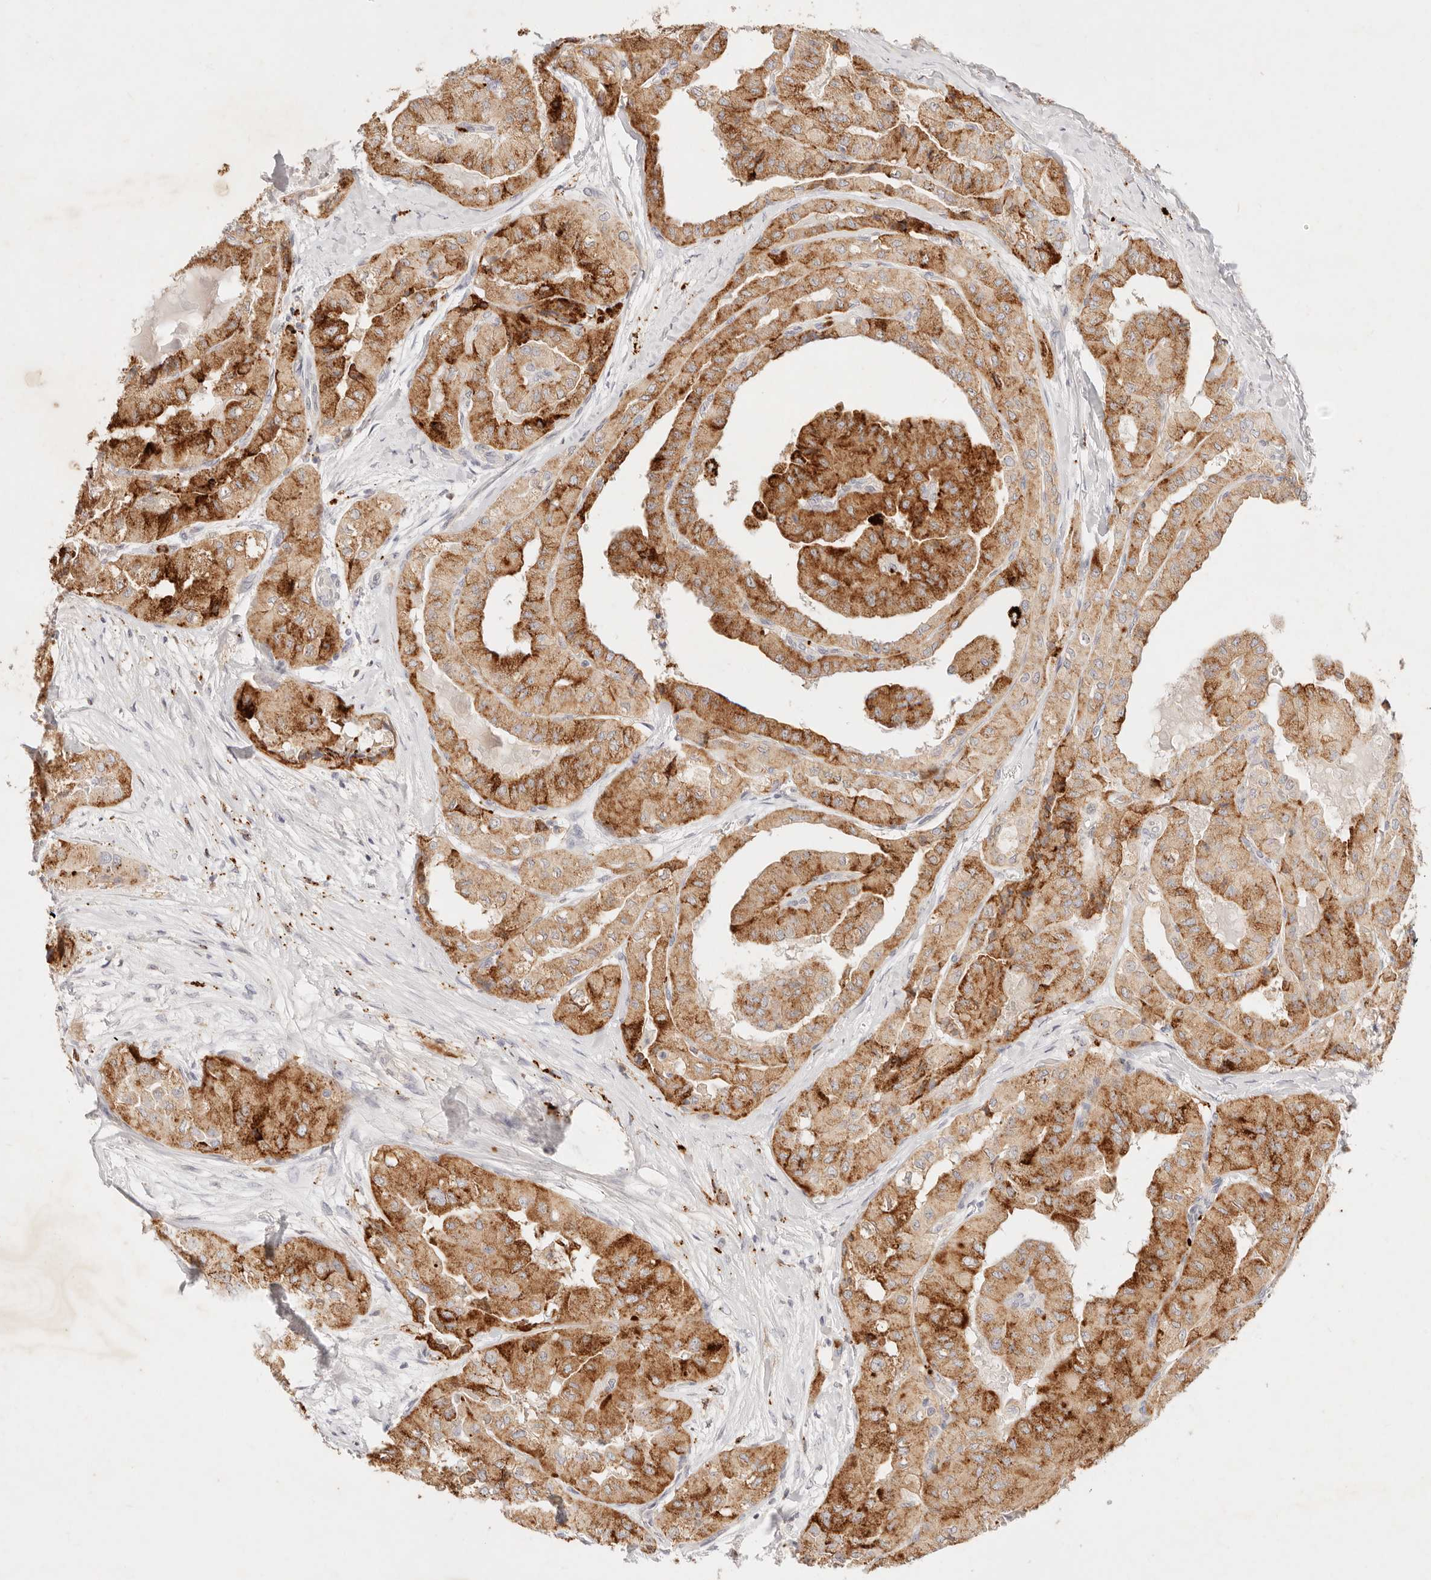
{"staining": {"intensity": "strong", "quantity": ">75%", "location": "cytoplasmic/membranous"}, "tissue": "thyroid cancer", "cell_type": "Tumor cells", "image_type": "cancer", "snomed": [{"axis": "morphology", "description": "Papillary adenocarcinoma, NOS"}, {"axis": "topography", "description": "Thyroid gland"}], "caption": "IHC of thyroid papillary adenocarcinoma exhibits high levels of strong cytoplasmic/membranous positivity in about >75% of tumor cells. Immunohistochemistry stains the protein in brown and the nuclei are stained blue.", "gene": "GPR84", "patient": {"sex": "female", "age": 59}}